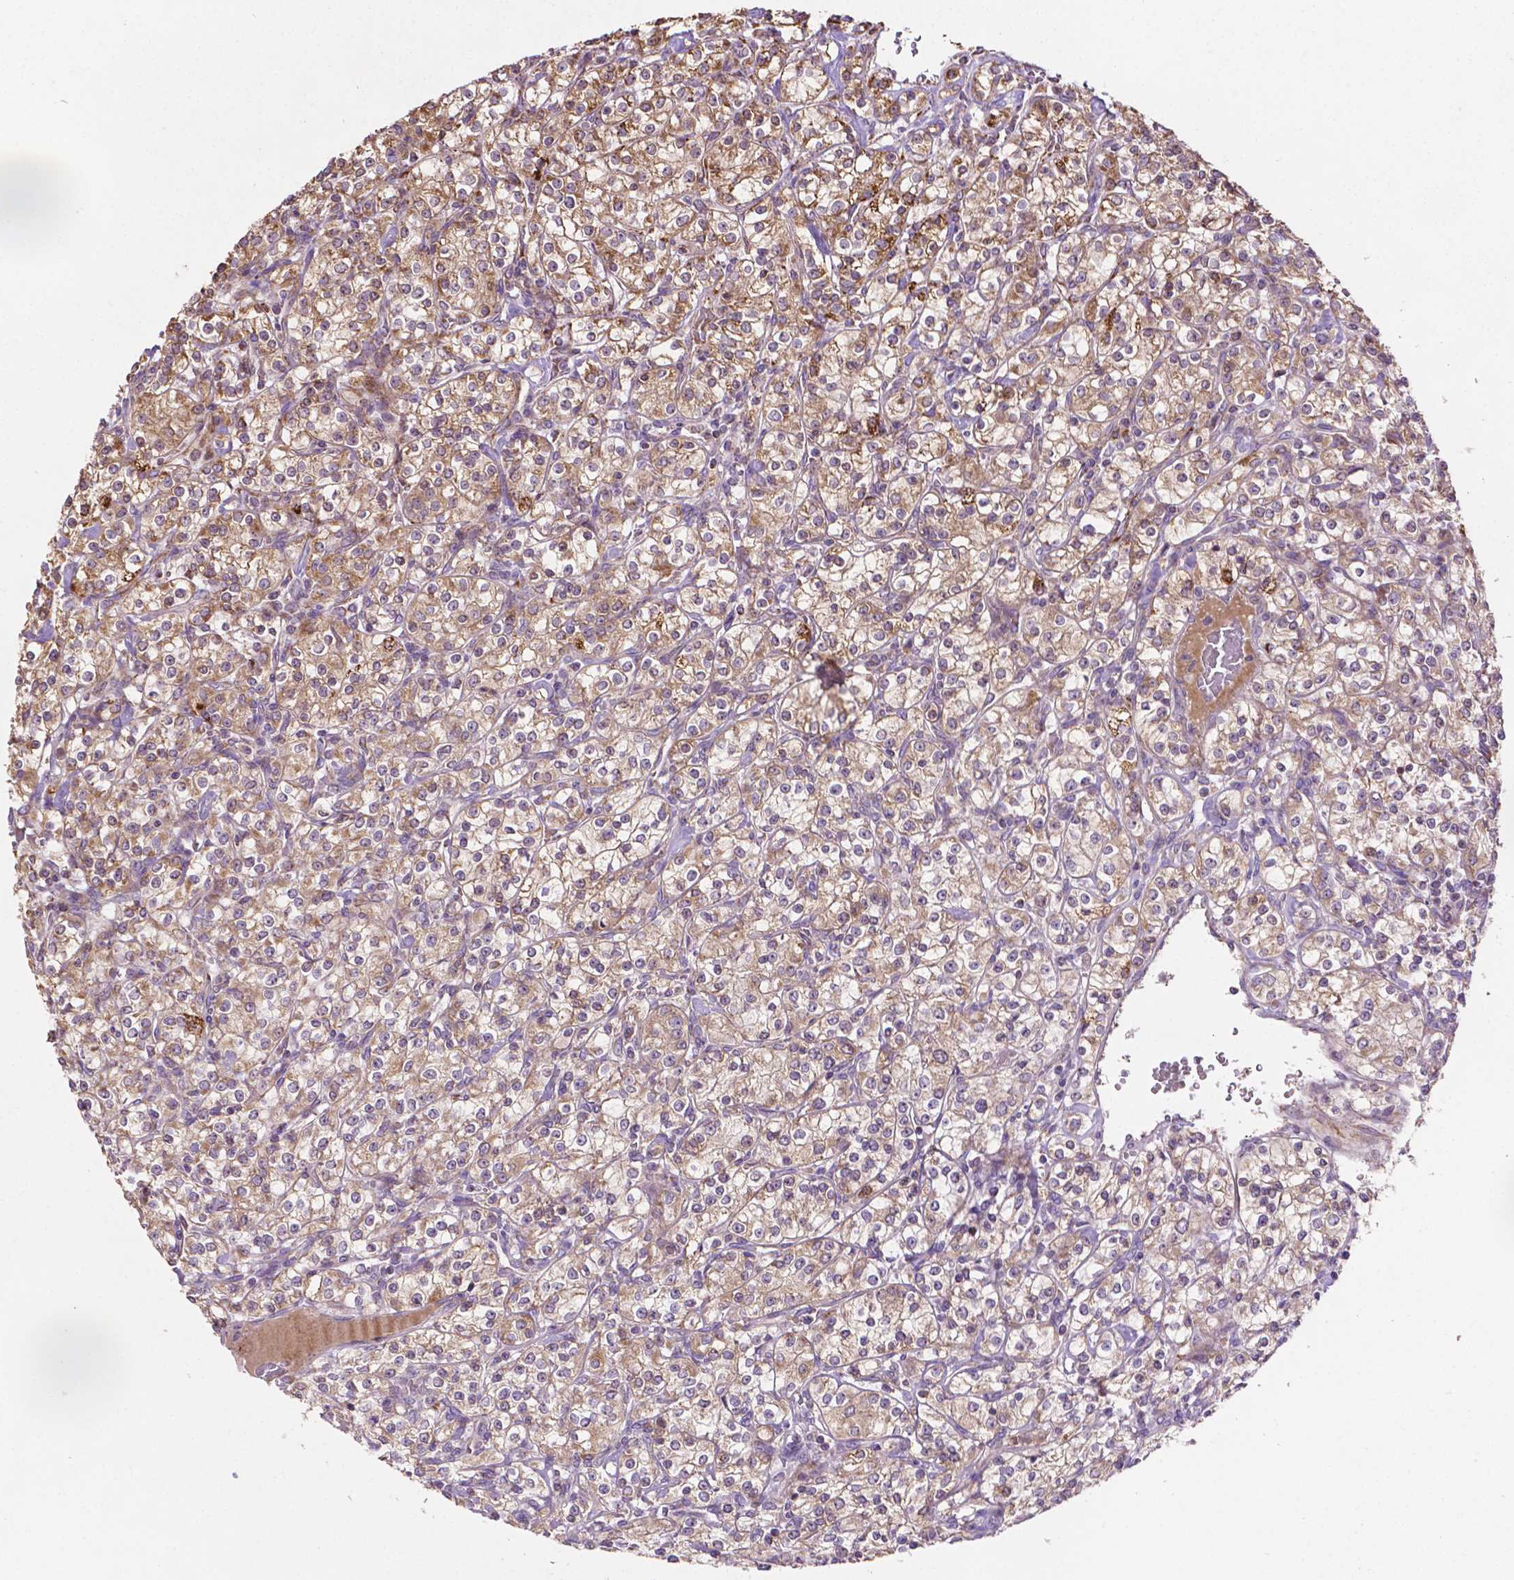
{"staining": {"intensity": "moderate", "quantity": ">75%", "location": "cytoplasmic/membranous"}, "tissue": "renal cancer", "cell_type": "Tumor cells", "image_type": "cancer", "snomed": [{"axis": "morphology", "description": "Adenocarcinoma, NOS"}, {"axis": "topography", "description": "Kidney"}], "caption": "Tumor cells exhibit medium levels of moderate cytoplasmic/membranous positivity in about >75% of cells in human renal adenocarcinoma.", "gene": "ILVBL", "patient": {"sex": "male", "age": 77}}